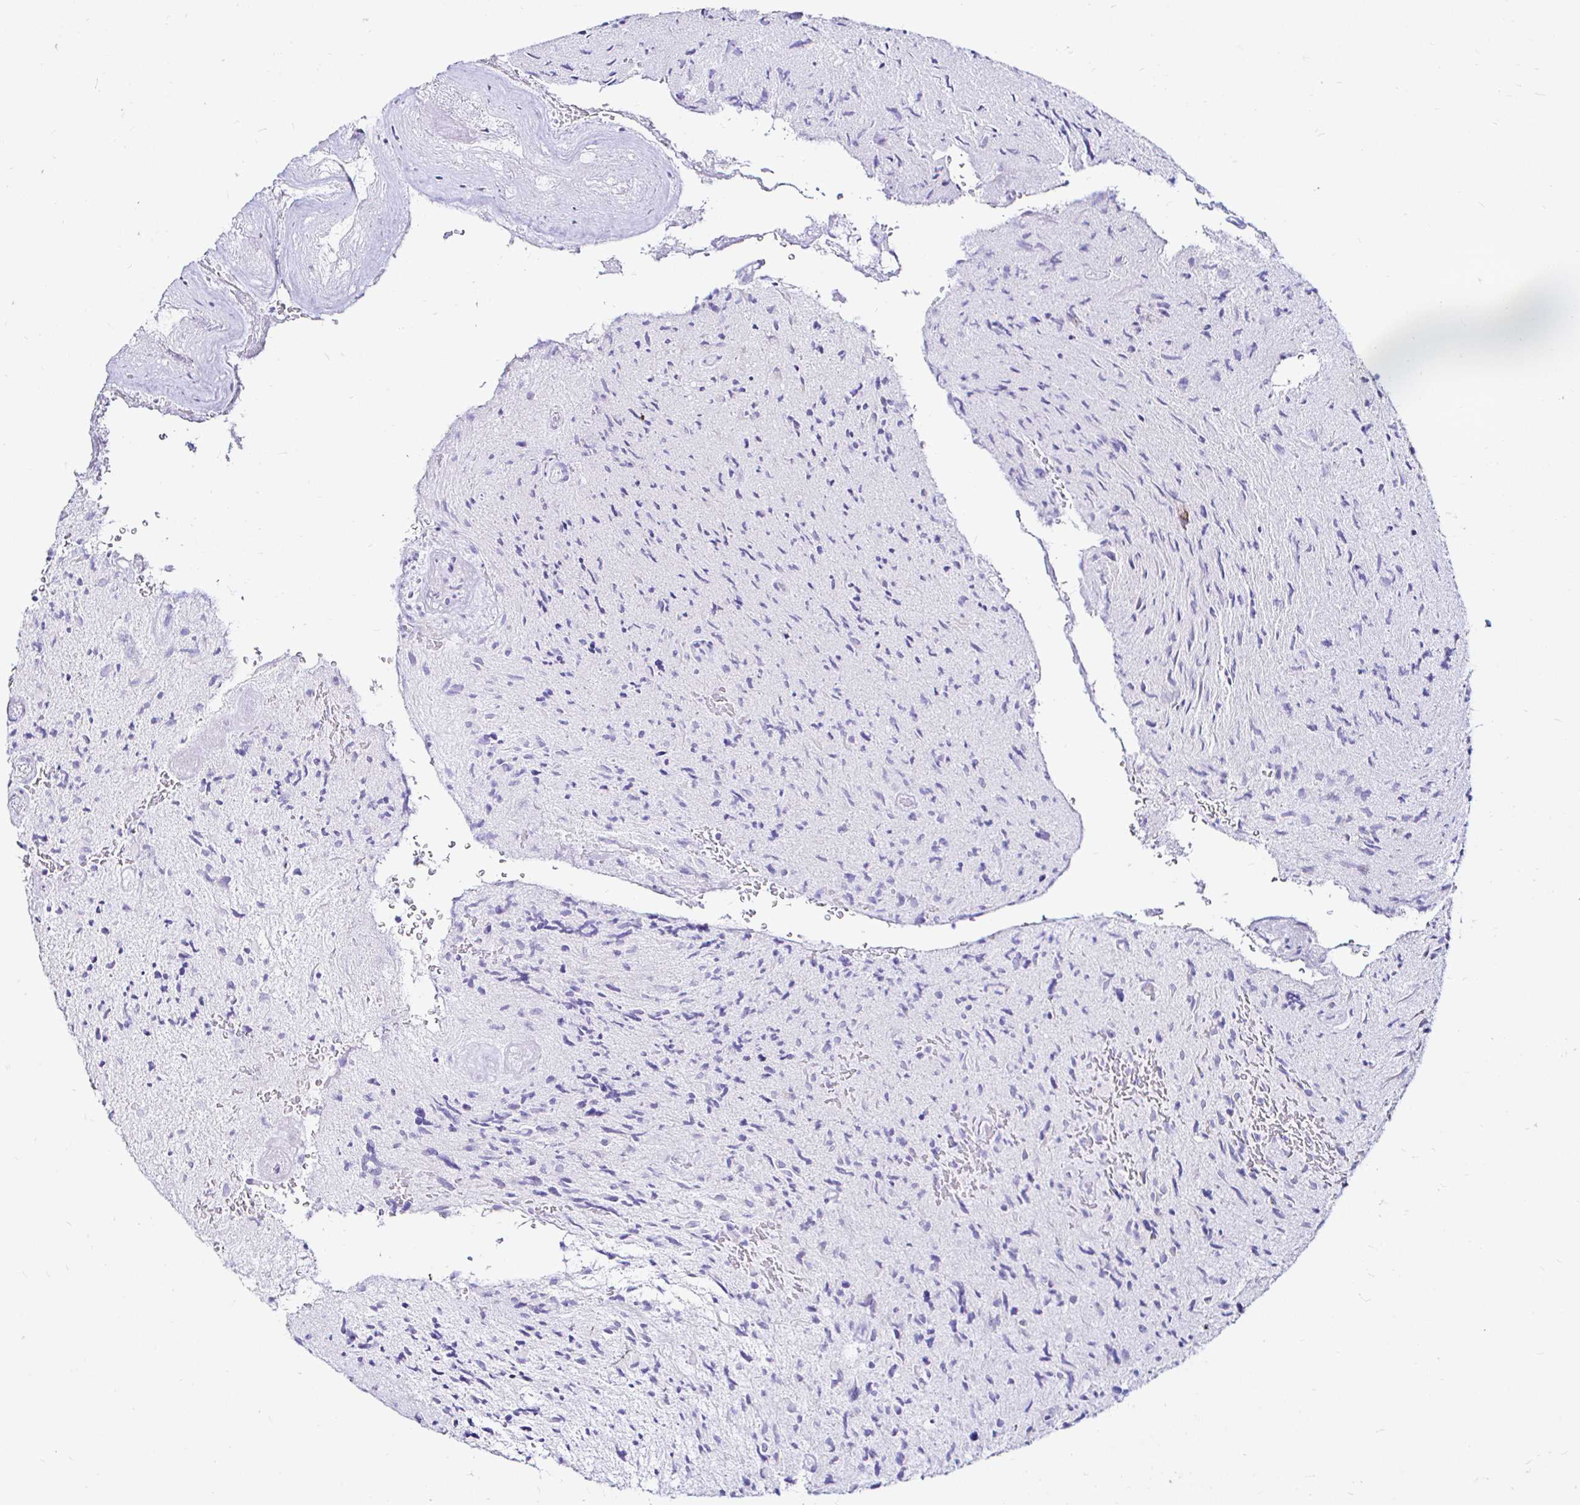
{"staining": {"intensity": "negative", "quantity": "none", "location": "none"}, "tissue": "glioma", "cell_type": "Tumor cells", "image_type": "cancer", "snomed": [{"axis": "morphology", "description": "Glioma, malignant, High grade"}, {"axis": "topography", "description": "Brain"}], "caption": "DAB immunohistochemical staining of human high-grade glioma (malignant) demonstrates no significant positivity in tumor cells. (DAB (3,3'-diaminobenzidine) IHC, high magnification).", "gene": "ZNF432", "patient": {"sex": "male", "age": 54}}